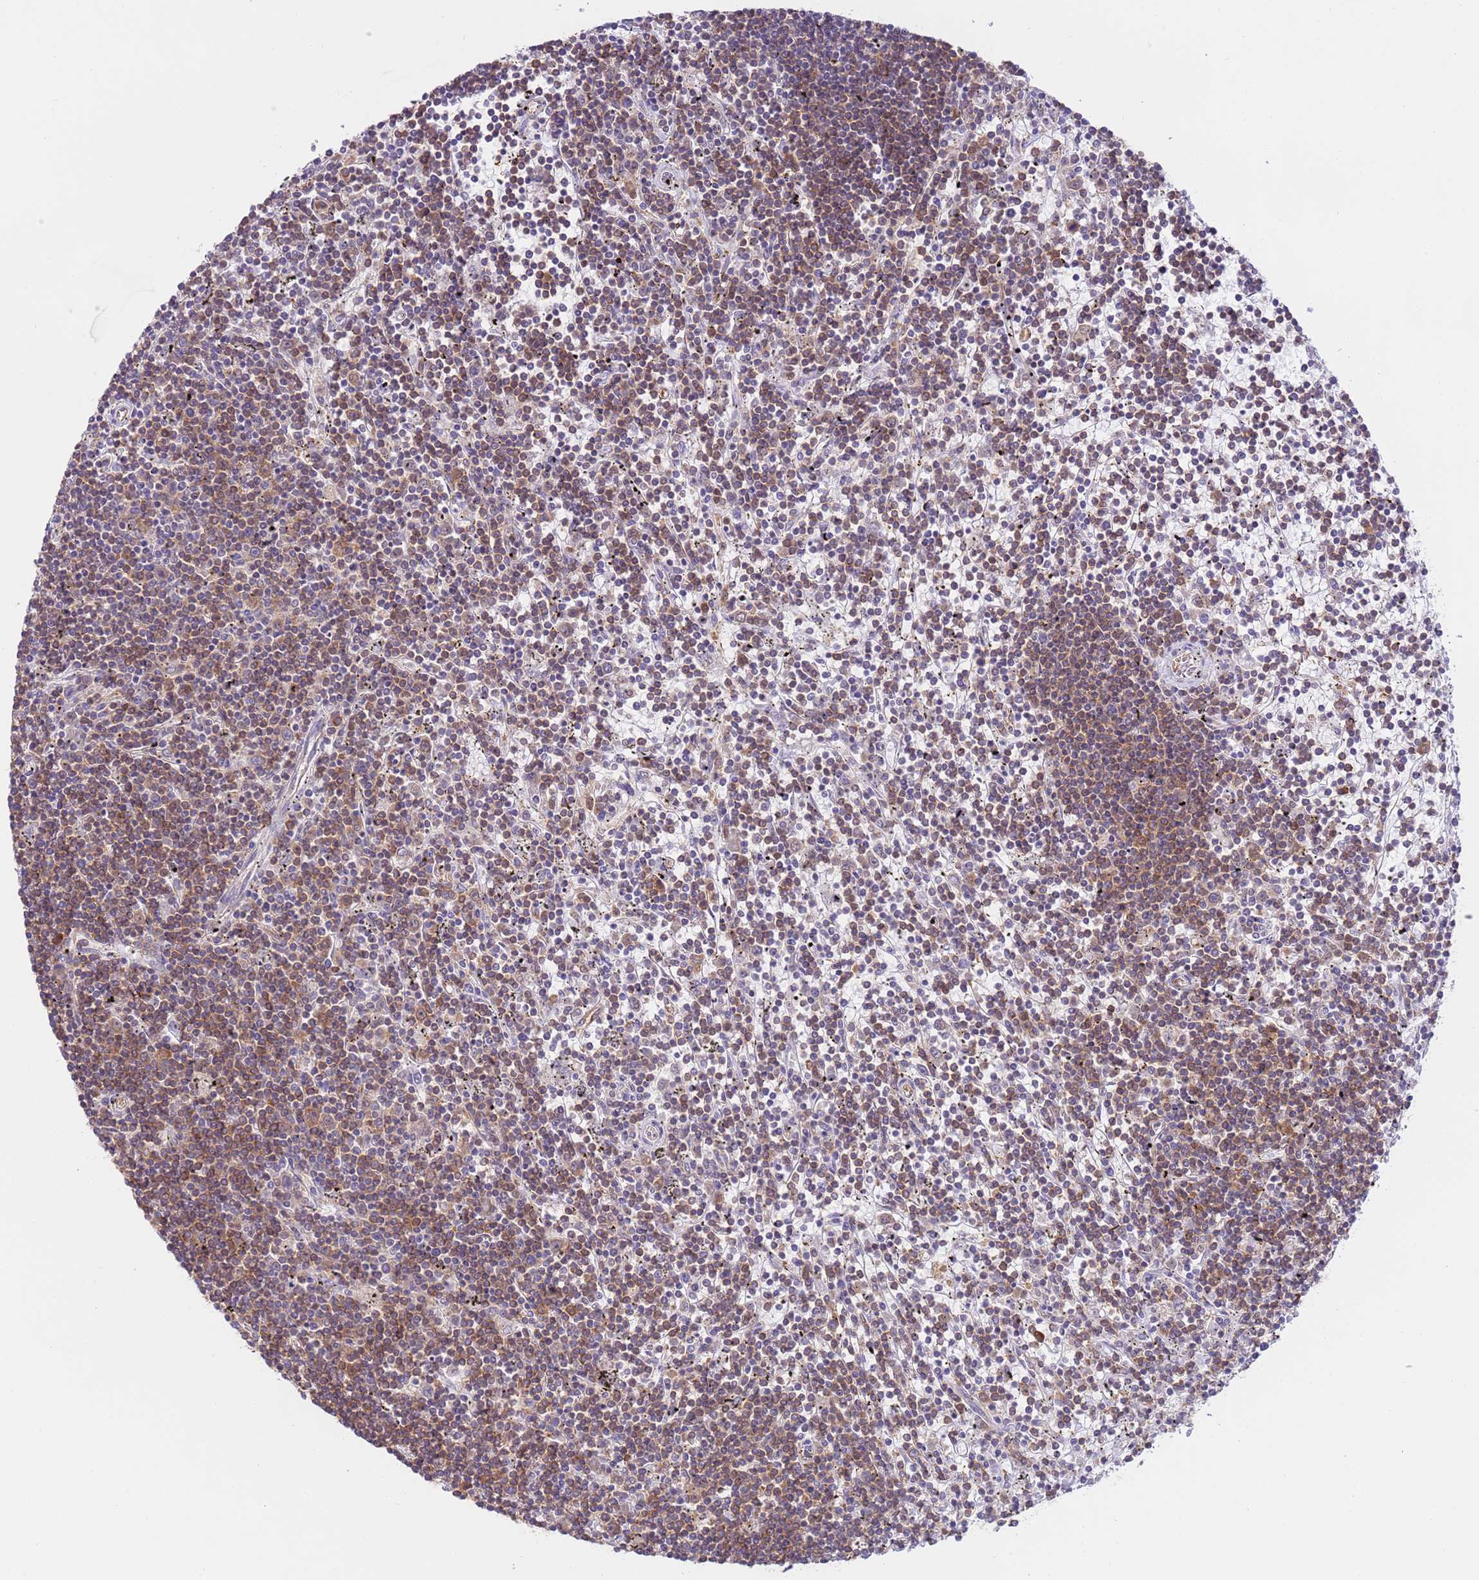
{"staining": {"intensity": "moderate", "quantity": "25%-75%", "location": "cytoplasmic/membranous"}, "tissue": "lymphoma", "cell_type": "Tumor cells", "image_type": "cancer", "snomed": [{"axis": "morphology", "description": "Malignant lymphoma, non-Hodgkin's type, Low grade"}, {"axis": "topography", "description": "Spleen"}], "caption": "A high-resolution image shows immunohistochemistry staining of lymphoma, which exhibits moderate cytoplasmic/membranous staining in approximately 25%-75% of tumor cells. (DAB IHC with brightfield microscopy, high magnification).", "gene": "VARS1", "patient": {"sex": "male", "age": 76}}